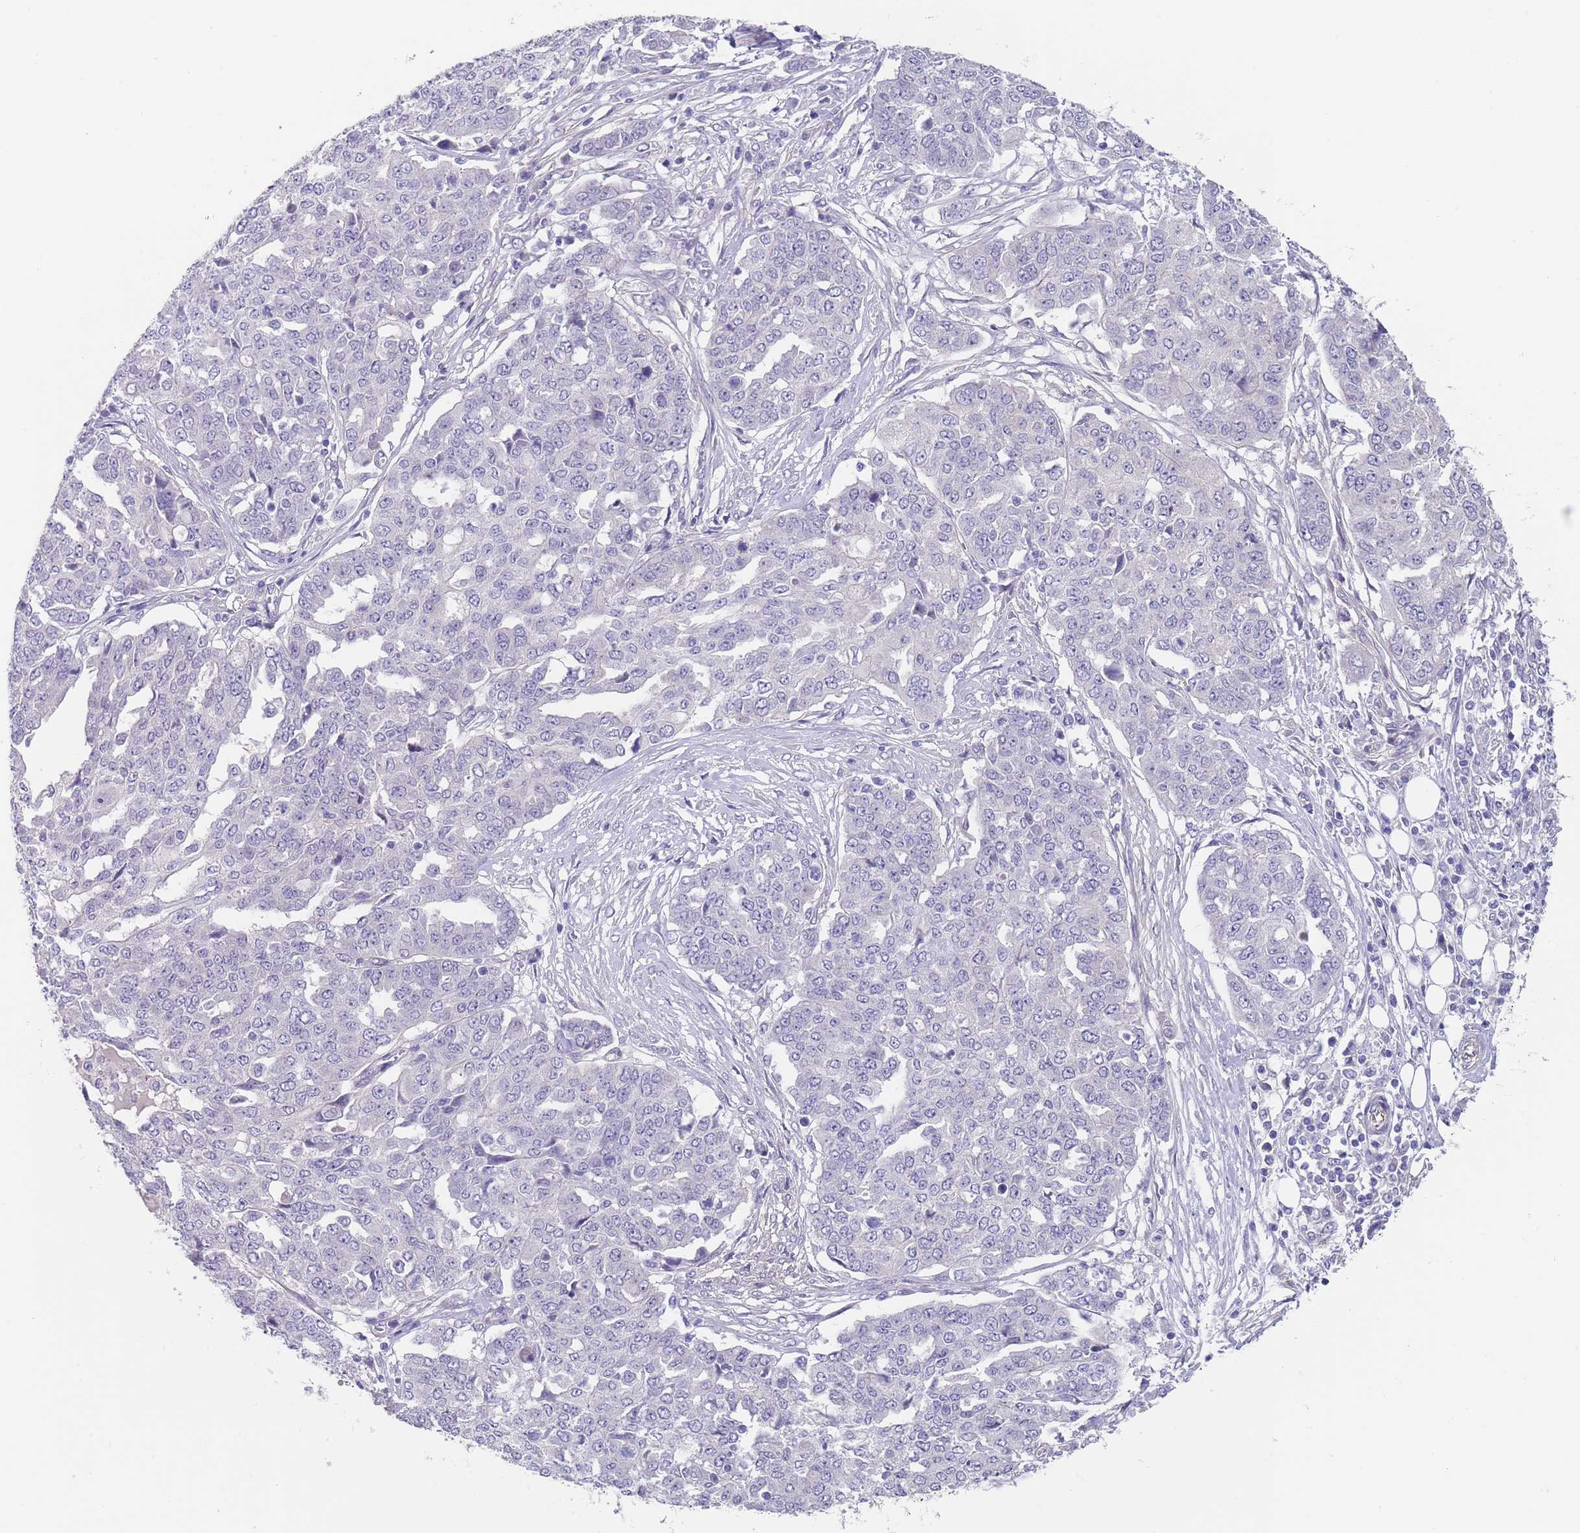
{"staining": {"intensity": "negative", "quantity": "none", "location": "none"}, "tissue": "ovarian cancer", "cell_type": "Tumor cells", "image_type": "cancer", "snomed": [{"axis": "morphology", "description": "Cystadenocarcinoma, serous, NOS"}, {"axis": "topography", "description": "Soft tissue"}, {"axis": "topography", "description": "Ovary"}], "caption": "Tumor cells are negative for brown protein staining in ovarian serous cystadenocarcinoma. (IHC, brightfield microscopy, high magnification).", "gene": "RNF169", "patient": {"sex": "female", "age": 57}}